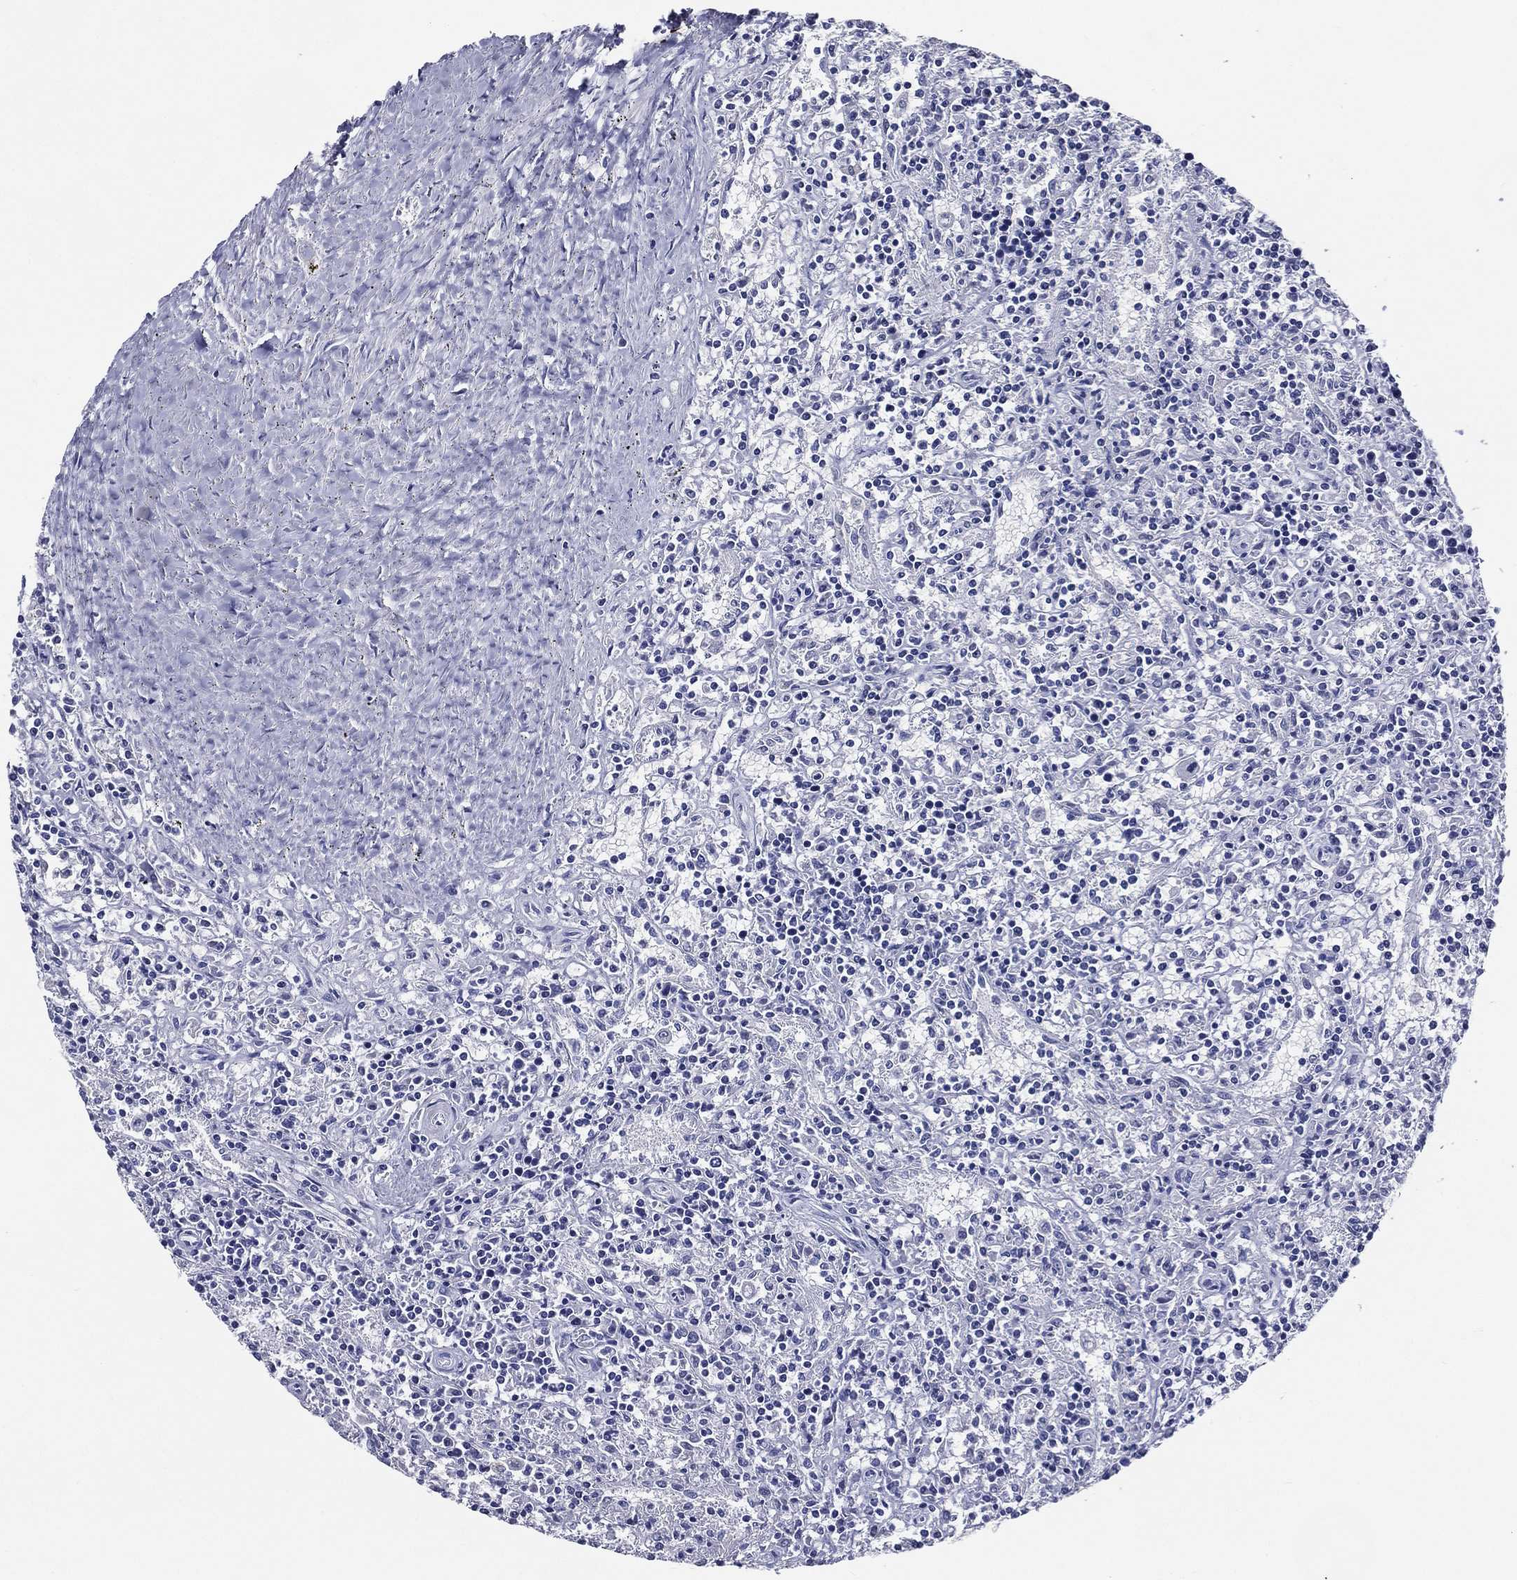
{"staining": {"intensity": "negative", "quantity": "none", "location": "none"}, "tissue": "lymphoma", "cell_type": "Tumor cells", "image_type": "cancer", "snomed": [{"axis": "morphology", "description": "Malignant lymphoma, non-Hodgkin's type, Low grade"}, {"axis": "topography", "description": "Spleen"}], "caption": "Tumor cells are negative for protein expression in human malignant lymphoma, non-Hodgkin's type (low-grade).", "gene": "ACE2", "patient": {"sex": "male", "age": 62}}